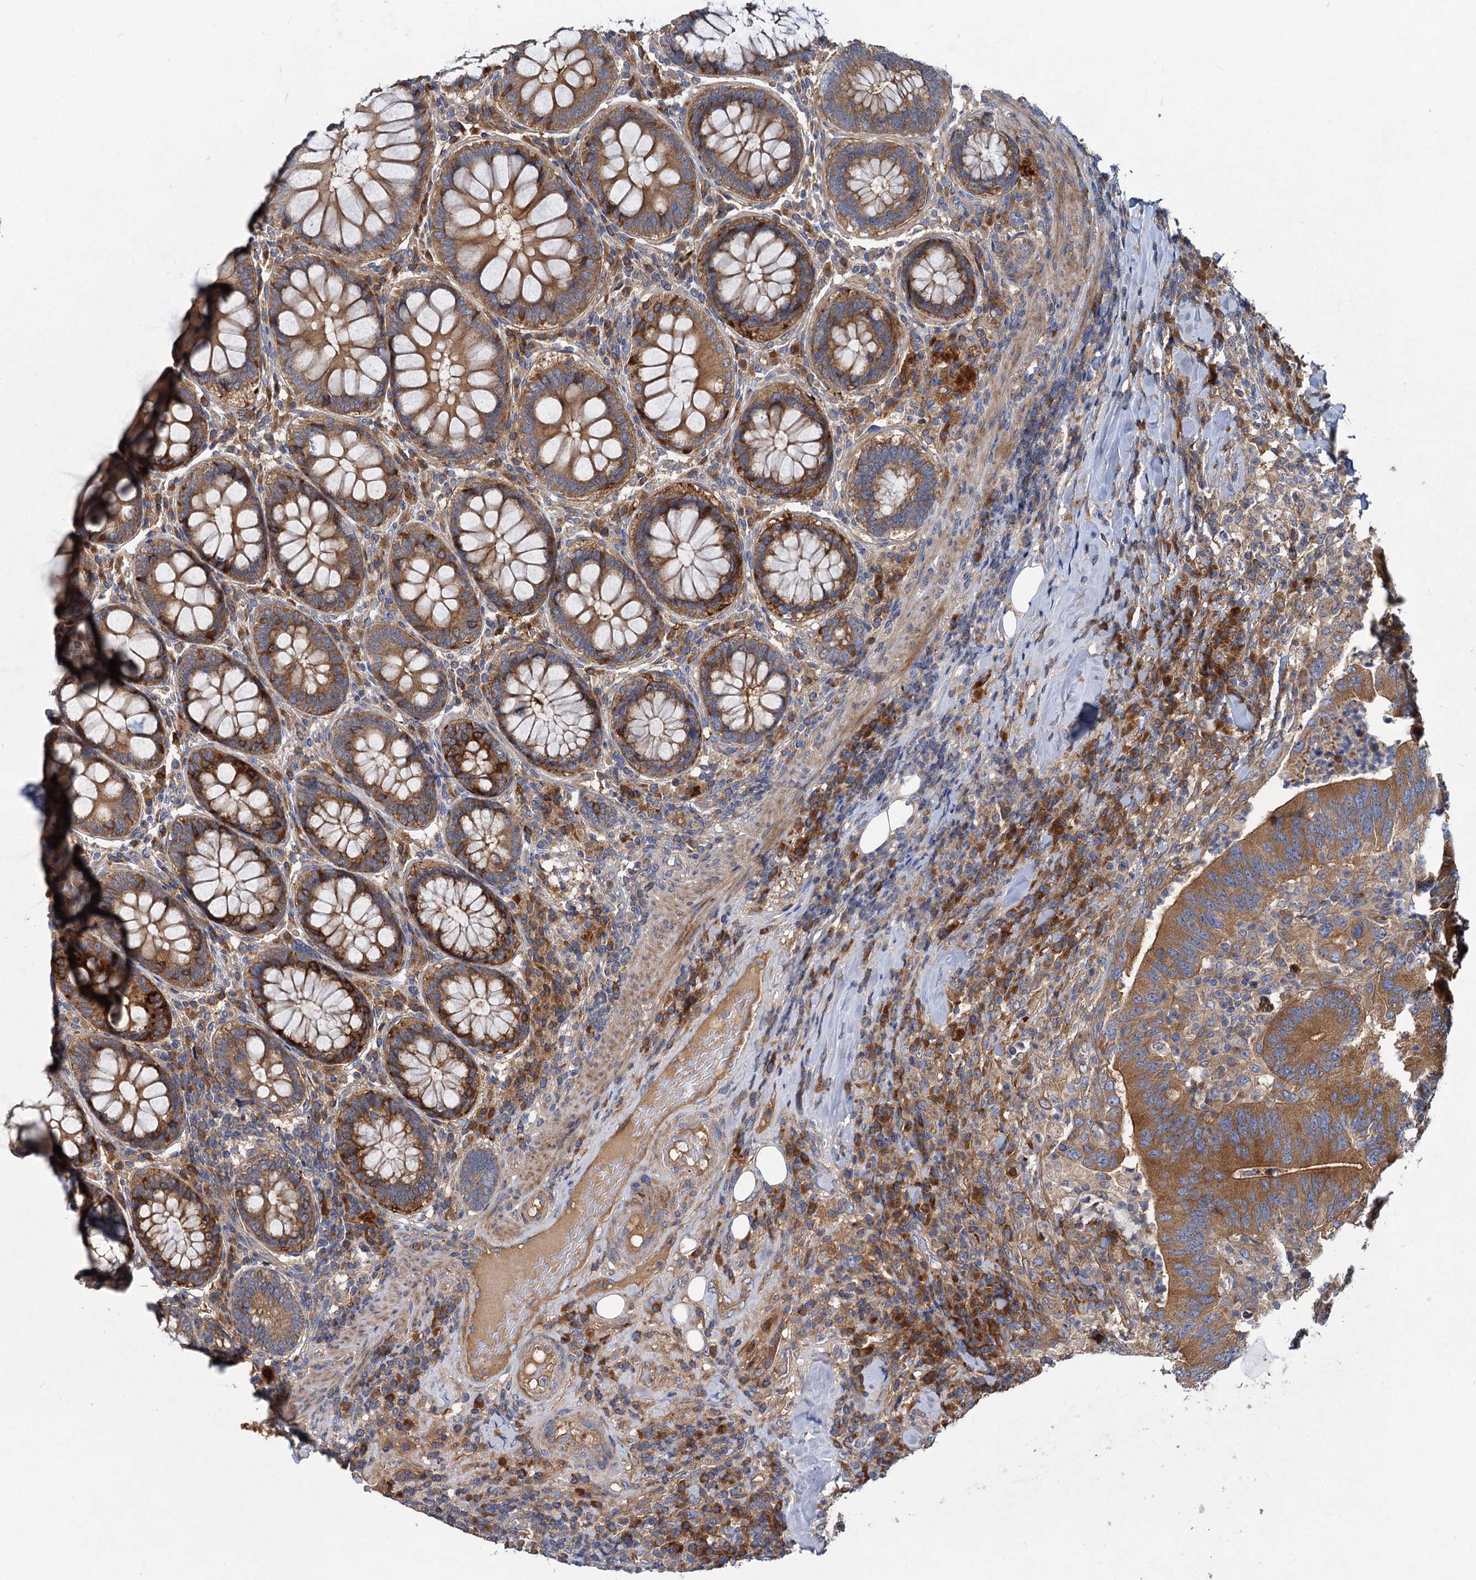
{"staining": {"intensity": "moderate", "quantity": ">75%", "location": "cytoplasmic/membranous"}, "tissue": "colorectal cancer", "cell_type": "Tumor cells", "image_type": "cancer", "snomed": [{"axis": "morphology", "description": "Adenocarcinoma, NOS"}, {"axis": "topography", "description": "Colon"}], "caption": "A brown stain shows moderate cytoplasmic/membranous expression of a protein in human adenocarcinoma (colorectal) tumor cells.", "gene": "ALKBH7", "patient": {"sex": "female", "age": 66}}